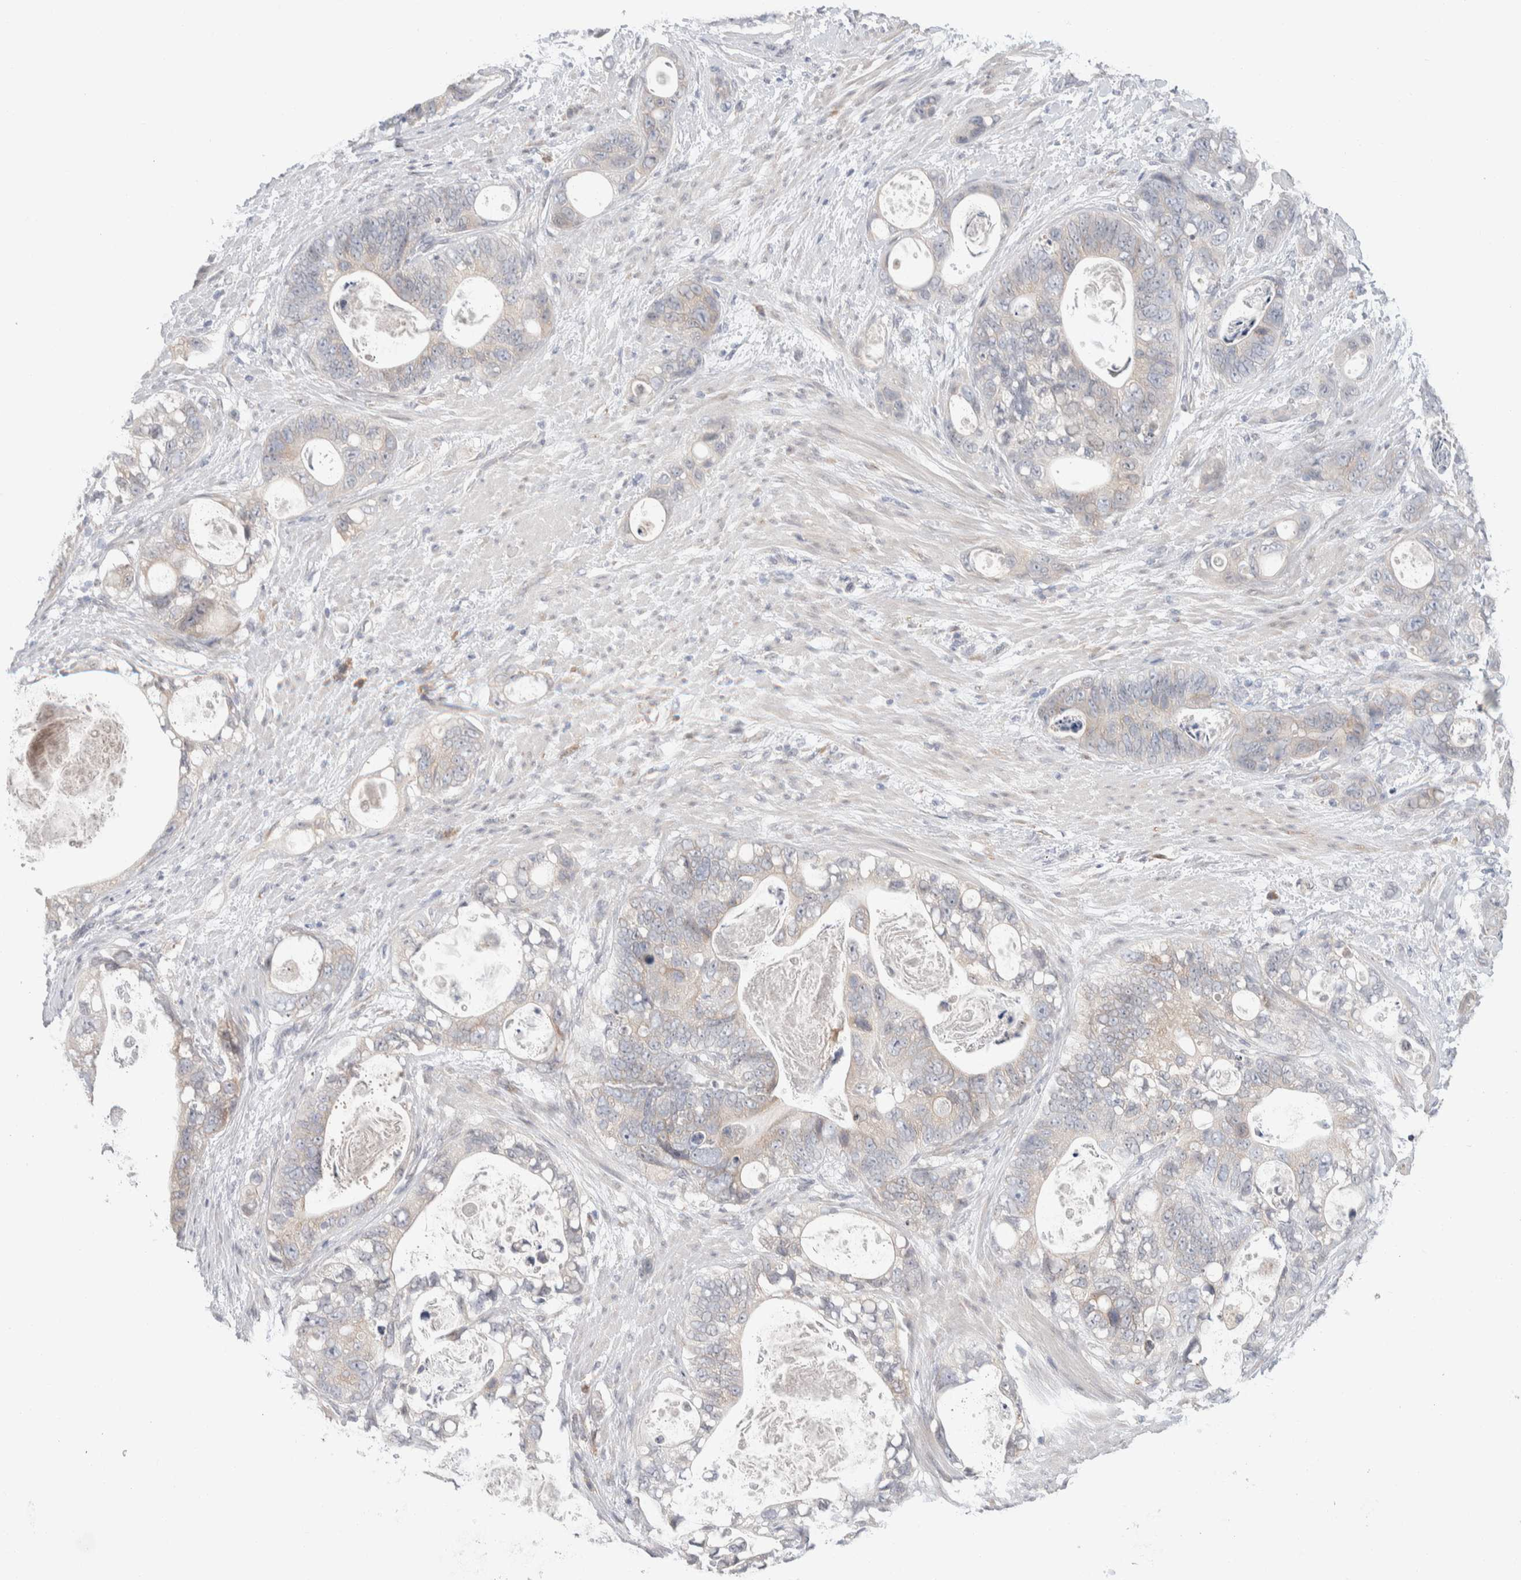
{"staining": {"intensity": "weak", "quantity": "<25%", "location": "cytoplasmic/membranous"}, "tissue": "stomach cancer", "cell_type": "Tumor cells", "image_type": "cancer", "snomed": [{"axis": "morphology", "description": "Normal tissue, NOS"}, {"axis": "morphology", "description": "Adenocarcinoma, NOS"}, {"axis": "topography", "description": "Stomach"}], "caption": "DAB (3,3'-diaminobenzidine) immunohistochemical staining of human stomach cancer shows no significant staining in tumor cells.", "gene": "RUSF1", "patient": {"sex": "female", "age": 89}}